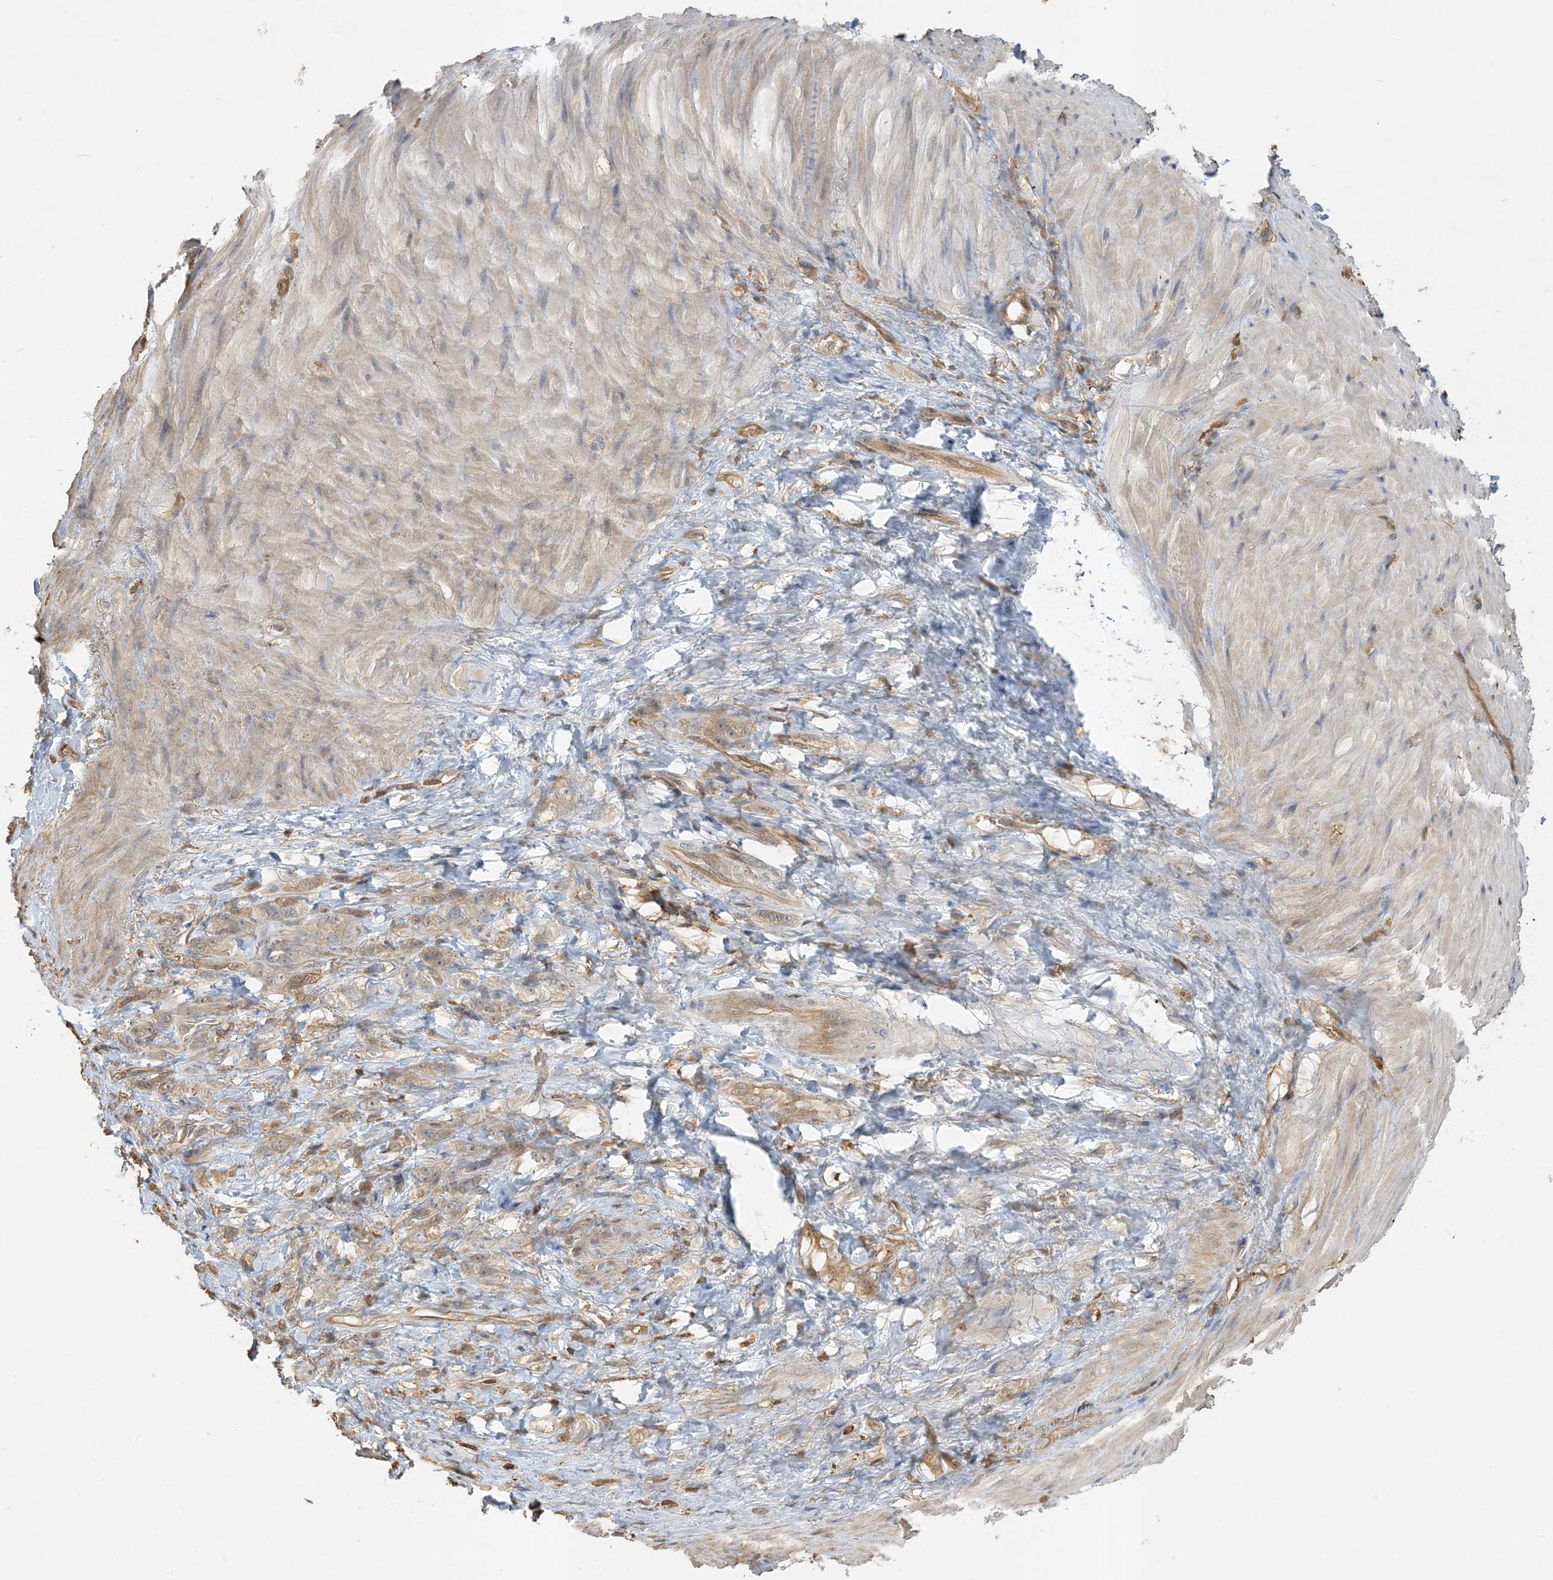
{"staining": {"intensity": "weak", "quantity": ">75%", "location": "cytoplasmic/membranous"}, "tissue": "stomach cancer", "cell_type": "Tumor cells", "image_type": "cancer", "snomed": [{"axis": "morphology", "description": "Normal tissue, NOS"}, {"axis": "morphology", "description": "Adenocarcinoma, NOS"}, {"axis": "topography", "description": "Stomach"}], "caption": "Immunohistochemical staining of human adenocarcinoma (stomach) shows low levels of weak cytoplasmic/membranous protein positivity in about >75% of tumor cells.", "gene": "TMSB4X", "patient": {"sex": "male", "age": 82}}